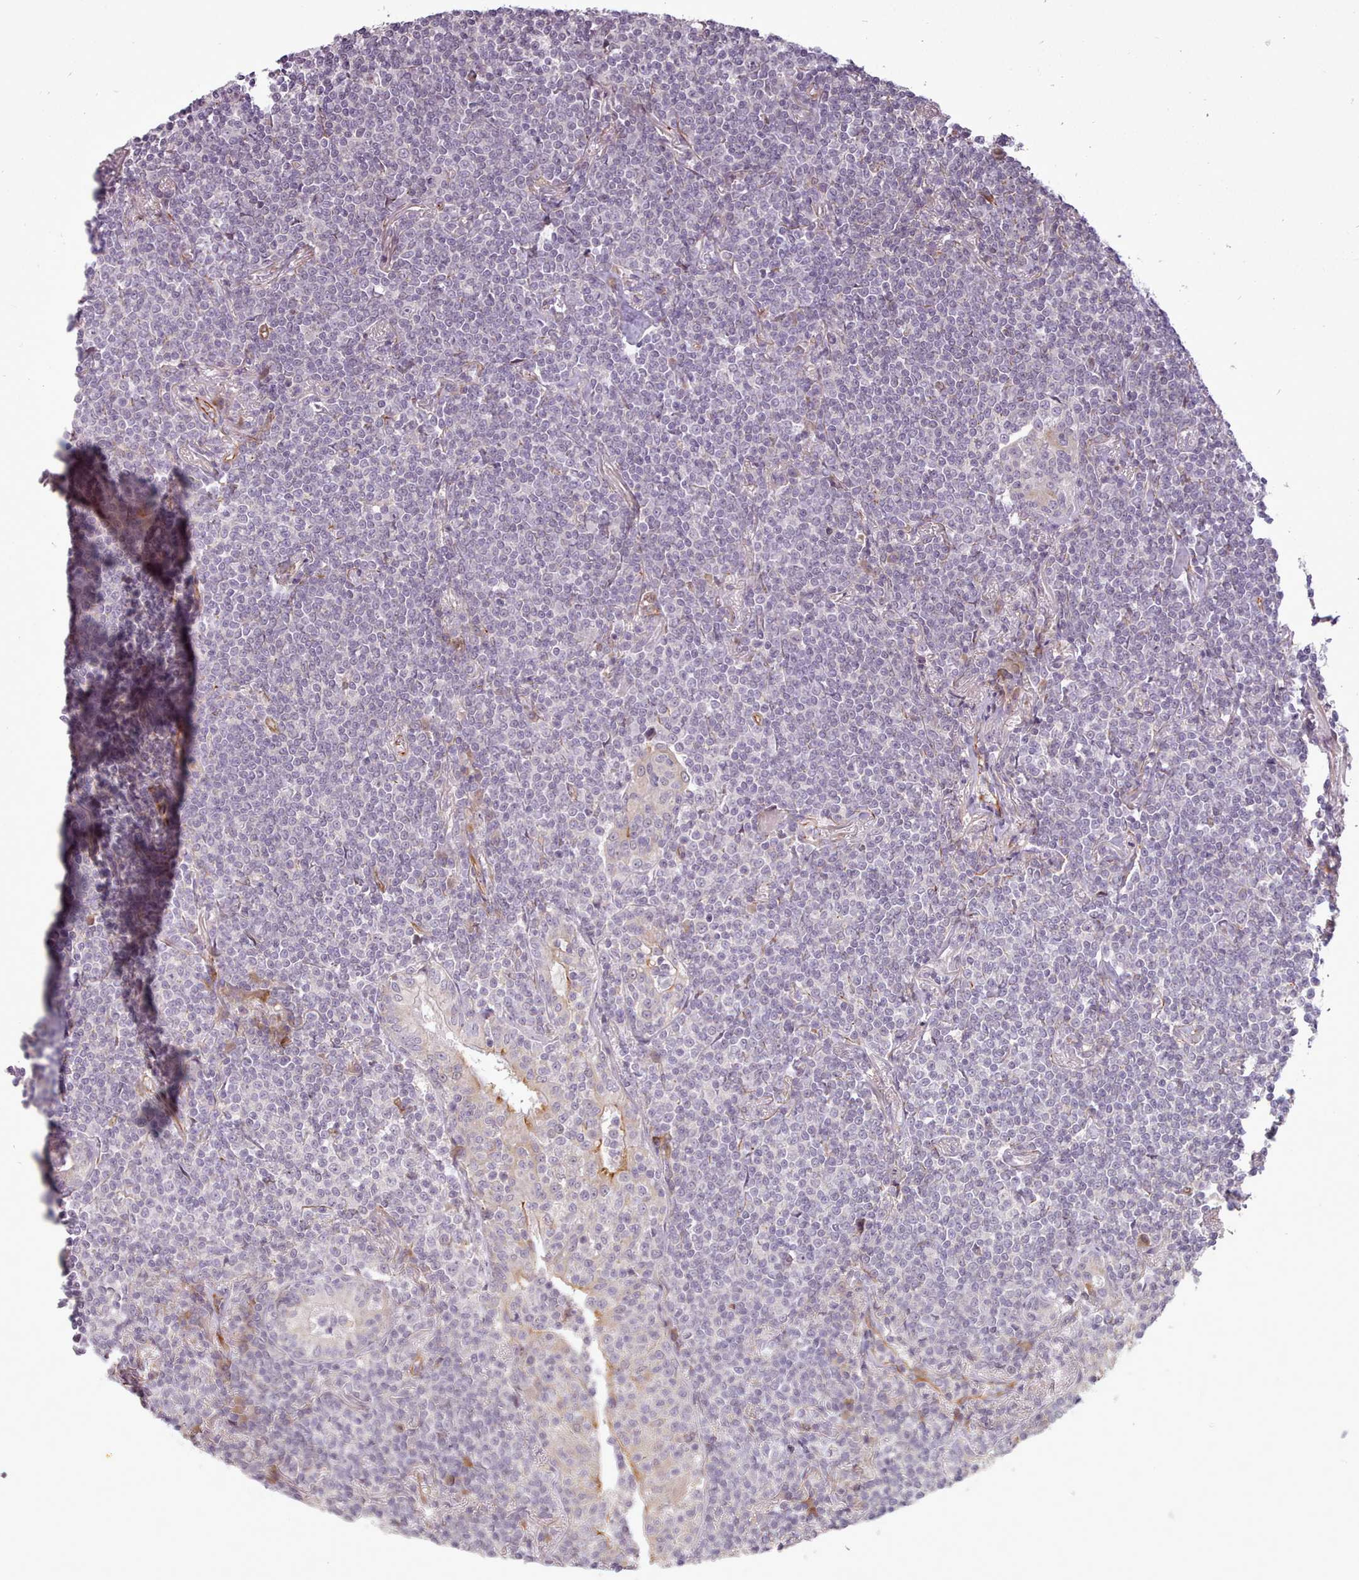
{"staining": {"intensity": "negative", "quantity": "none", "location": "none"}, "tissue": "lymphoma", "cell_type": "Tumor cells", "image_type": "cancer", "snomed": [{"axis": "morphology", "description": "Malignant lymphoma, non-Hodgkin's type, Low grade"}, {"axis": "topography", "description": "Lung"}], "caption": "Low-grade malignant lymphoma, non-Hodgkin's type stained for a protein using immunohistochemistry shows no expression tumor cells.", "gene": "GBGT1", "patient": {"sex": "female", "age": 71}}